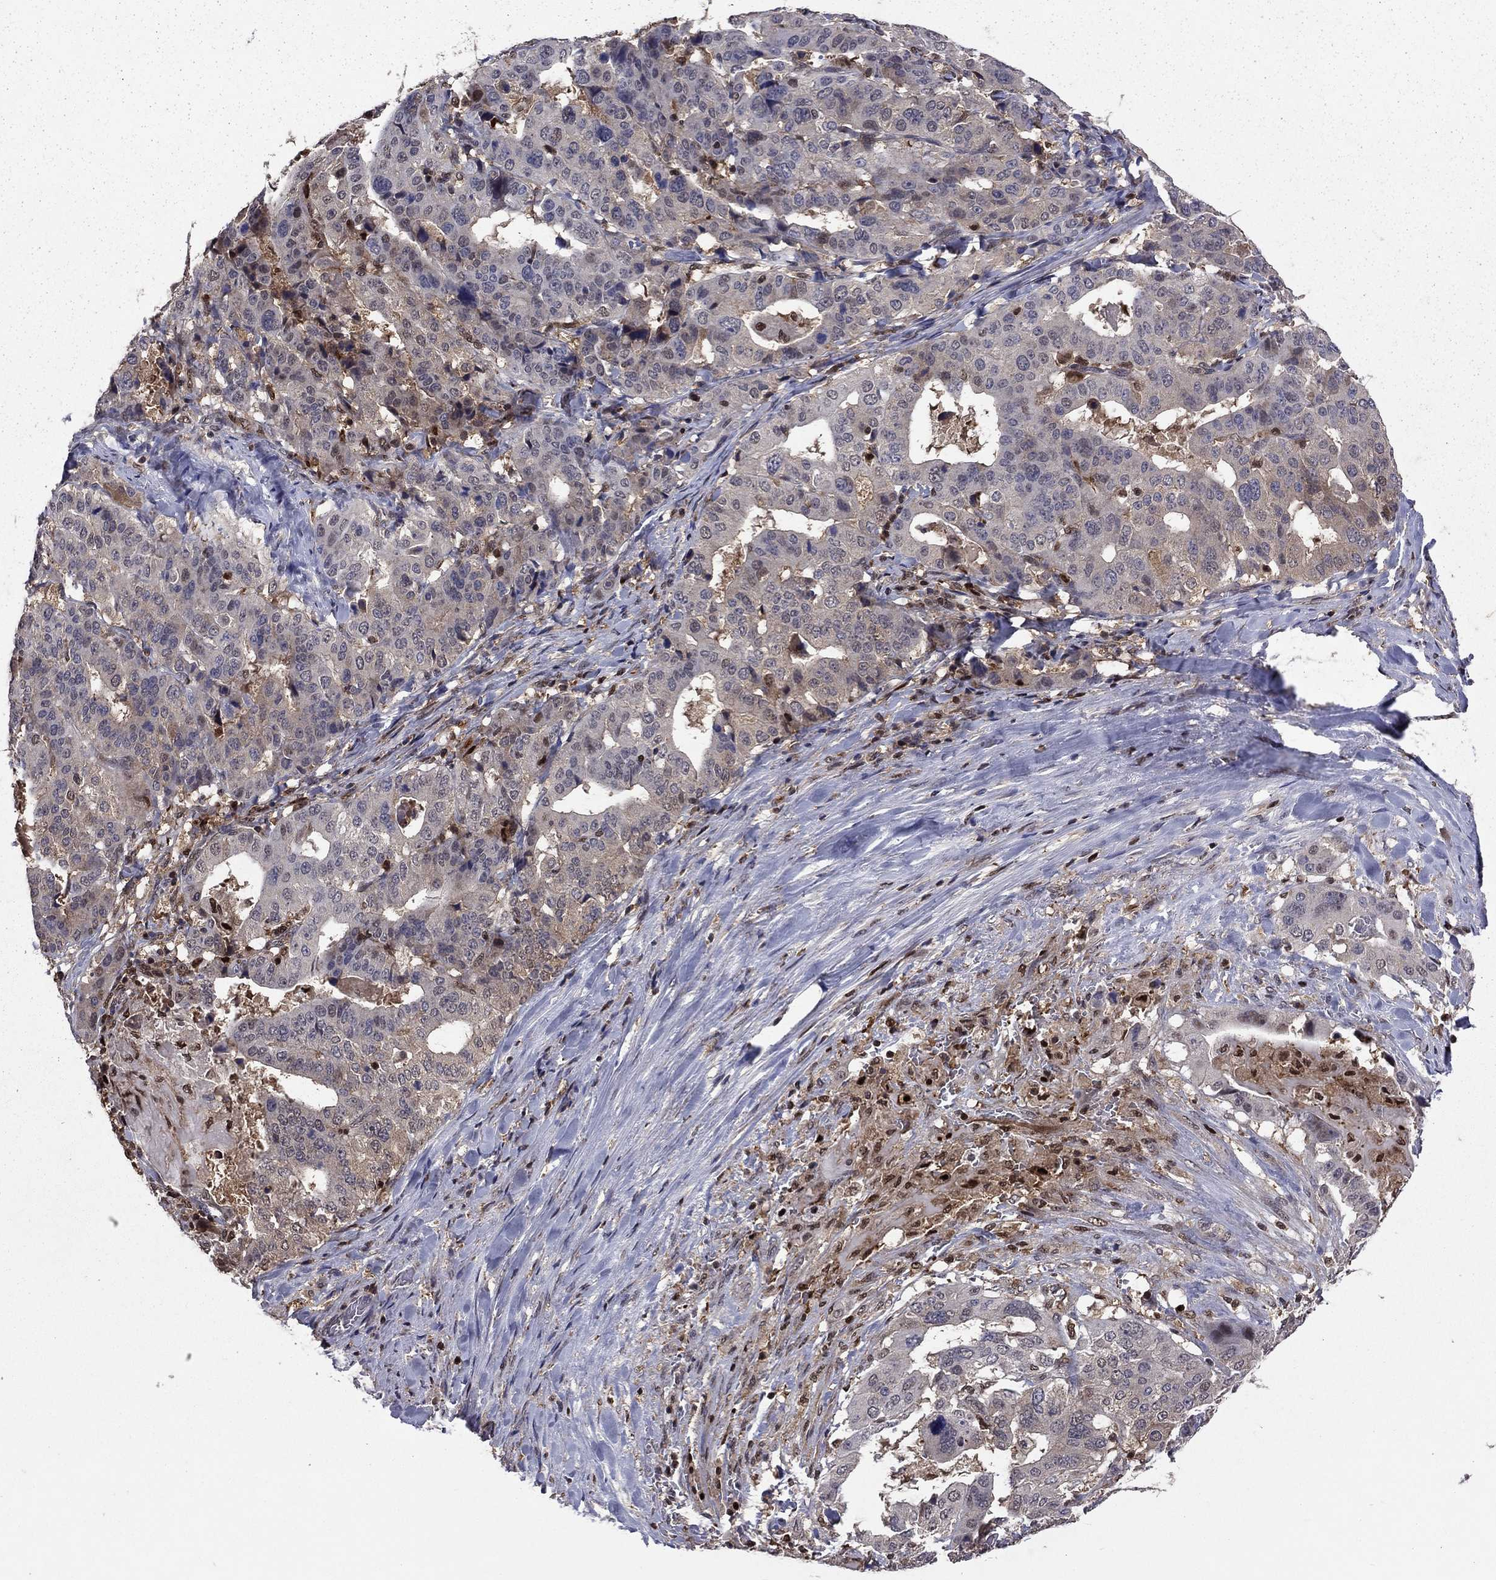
{"staining": {"intensity": "weak", "quantity": "<25%", "location": "cytoplasmic/membranous"}, "tissue": "stomach cancer", "cell_type": "Tumor cells", "image_type": "cancer", "snomed": [{"axis": "morphology", "description": "Adenocarcinoma, NOS"}, {"axis": "topography", "description": "Stomach"}], "caption": "High magnification brightfield microscopy of stomach cancer (adenocarcinoma) stained with DAB (3,3'-diaminobenzidine) (brown) and counterstained with hematoxylin (blue): tumor cells show no significant positivity.", "gene": "APPBP2", "patient": {"sex": "male", "age": 48}}